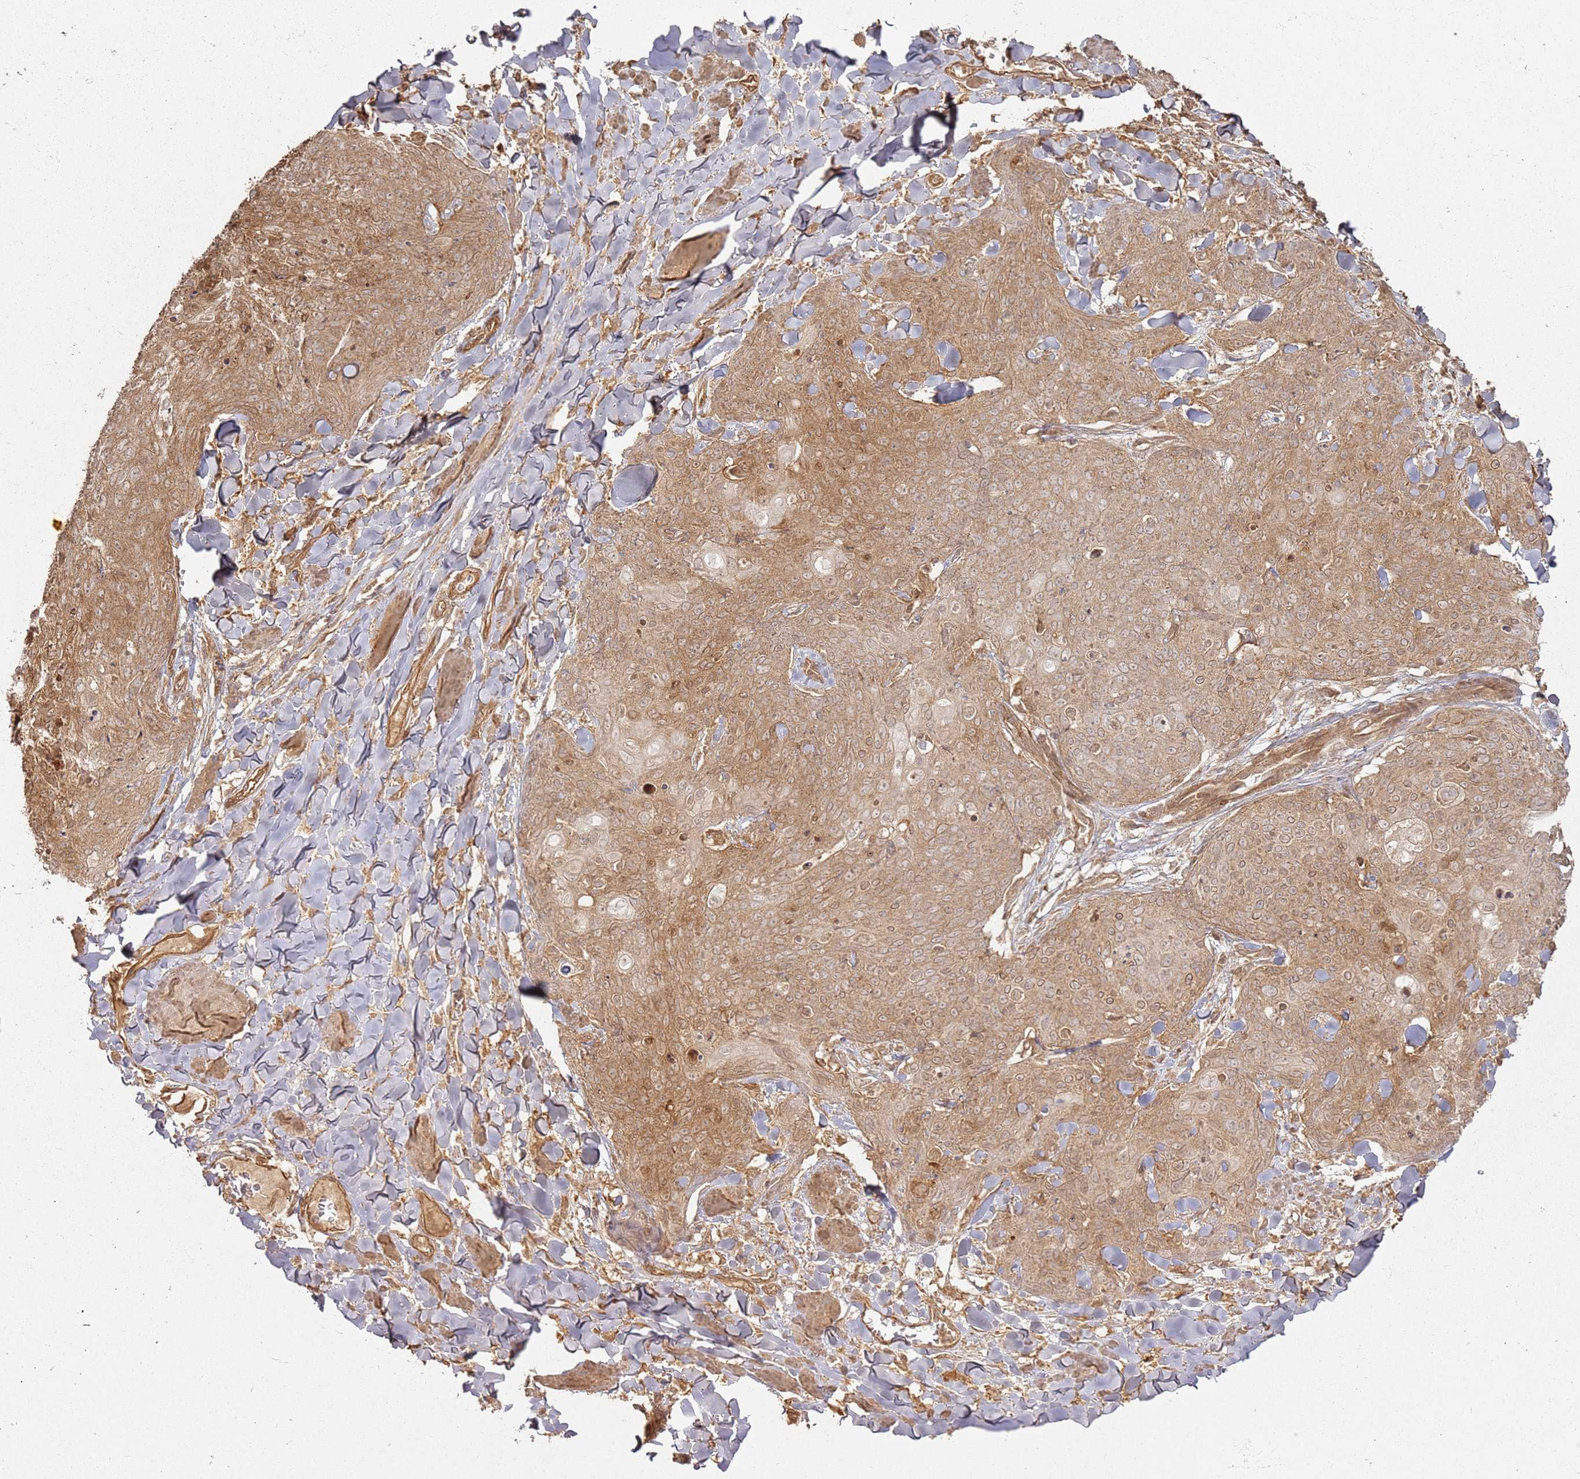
{"staining": {"intensity": "moderate", "quantity": ">75%", "location": "cytoplasmic/membranous"}, "tissue": "skin cancer", "cell_type": "Tumor cells", "image_type": "cancer", "snomed": [{"axis": "morphology", "description": "Squamous cell carcinoma, NOS"}, {"axis": "topography", "description": "Skin"}, {"axis": "topography", "description": "Vulva"}], "caption": "Immunohistochemistry (IHC) of human skin squamous cell carcinoma reveals medium levels of moderate cytoplasmic/membranous positivity in approximately >75% of tumor cells.", "gene": "ZNF776", "patient": {"sex": "female", "age": 85}}